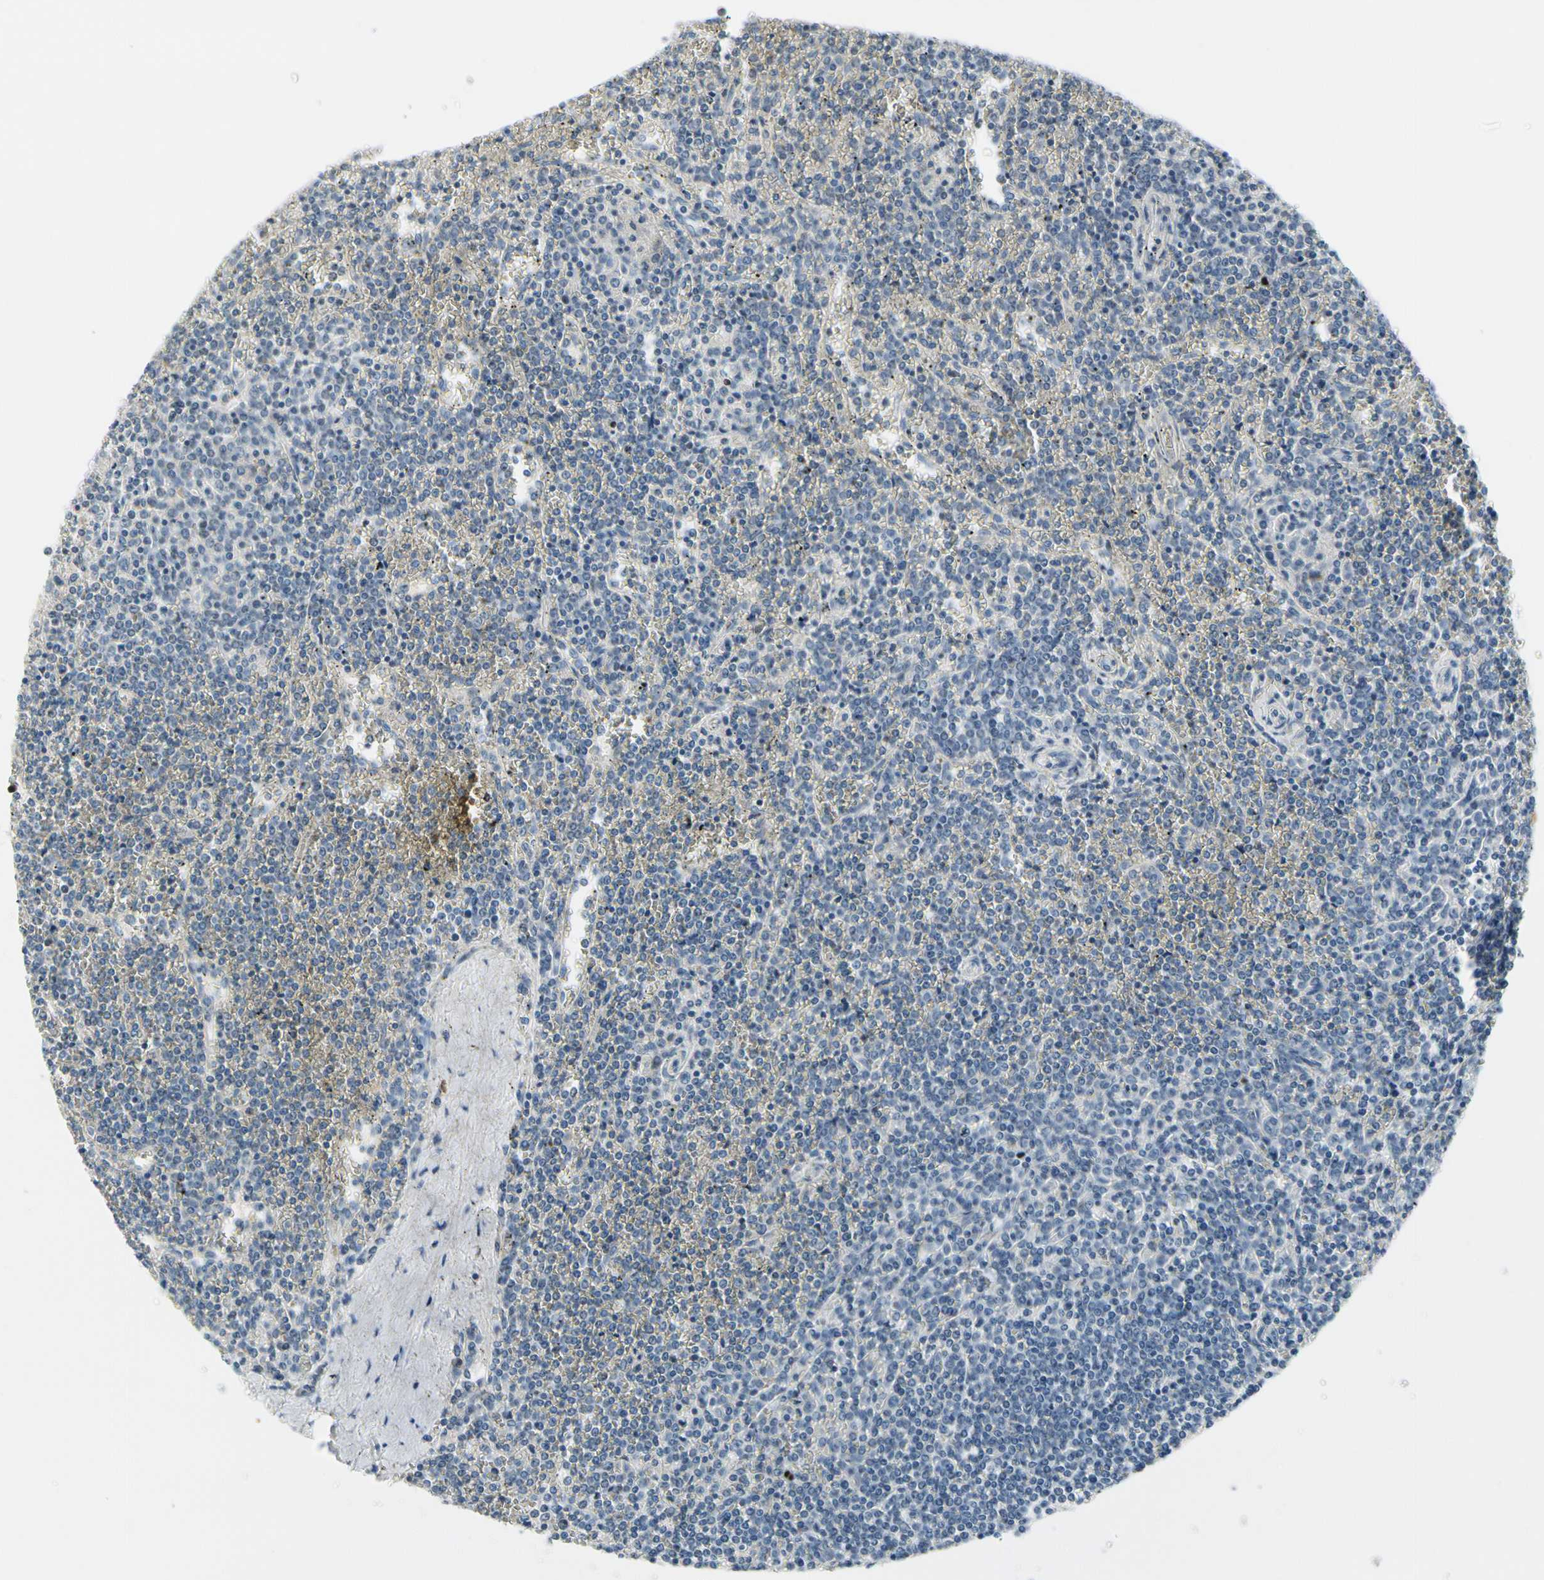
{"staining": {"intensity": "negative", "quantity": "none", "location": "none"}, "tissue": "lymphoma", "cell_type": "Tumor cells", "image_type": "cancer", "snomed": [{"axis": "morphology", "description": "Malignant lymphoma, non-Hodgkin's type, Low grade"}, {"axis": "topography", "description": "Spleen"}], "caption": "The photomicrograph demonstrates no significant staining in tumor cells of malignant lymphoma, non-Hodgkin's type (low-grade). (Immunohistochemistry (ihc), brightfield microscopy, high magnification).", "gene": "CKAP2", "patient": {"sex": "female", "age": 19}}